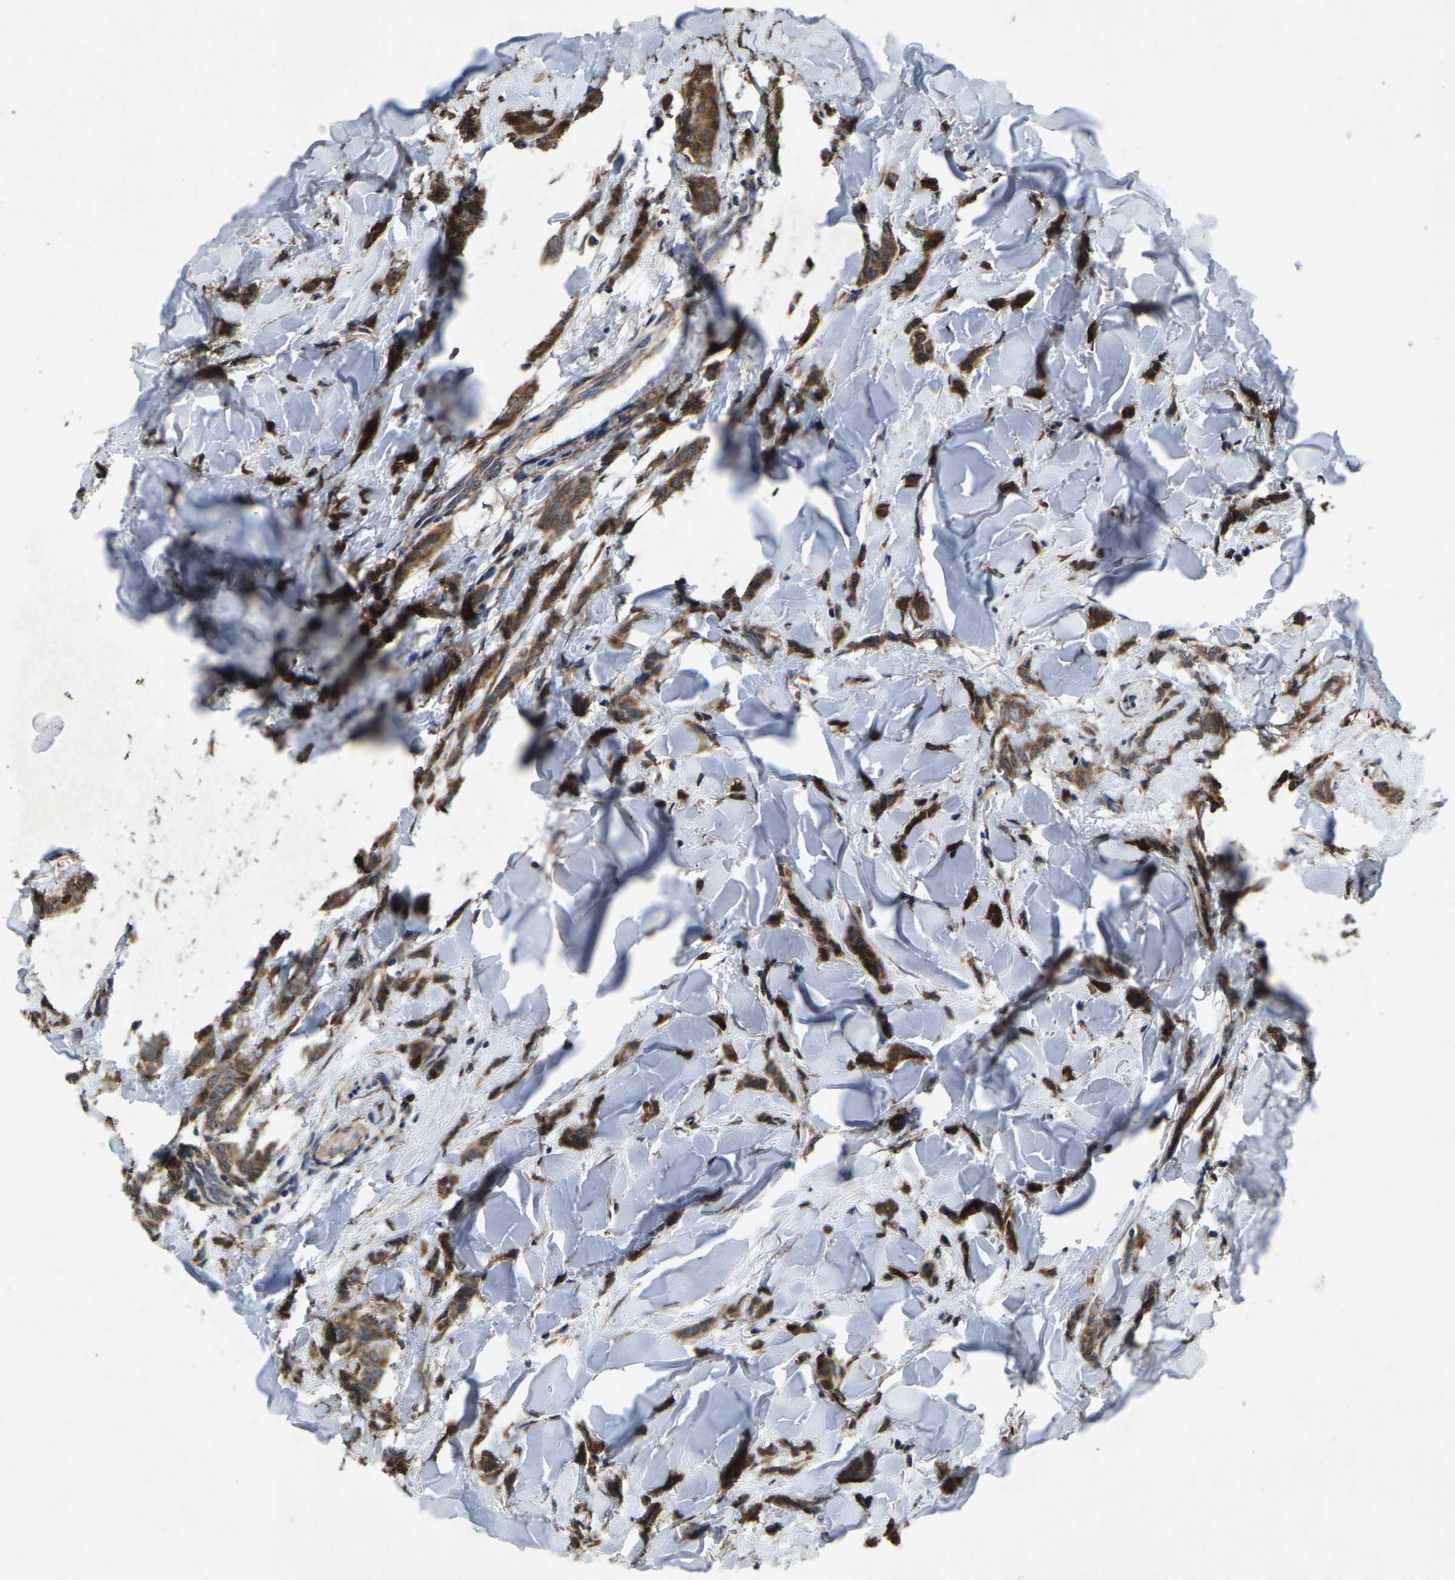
{"staining": {"intensity": "moderate", "quantity": ">75%", "location": "cytoplasmic/membranous"}, "tissue": "breast cancer", "cell_type": "Tumor cells", "image_type": "cancer", "snomed": [{"axis": "morphology", "description": "Lobular carcinoma"}, {"axis": "topography", "description": "Skin"}, {"axis": "topography", "description": "Breast"}], "caption": "Tumor cells reveal moderate cytoplasmic/membranous positivity in approximately >75% of cells in breast cancer (lobular carcinoma). The staining was performed using DAB (3,3'-diaminobenzidine) to visualize the protein expression in brown, while the nuclei were stained in blue with hematoxylin (Magnification: 20x).", "gene": "PDP1", "patient": {"sex": "female", "age": 46}}